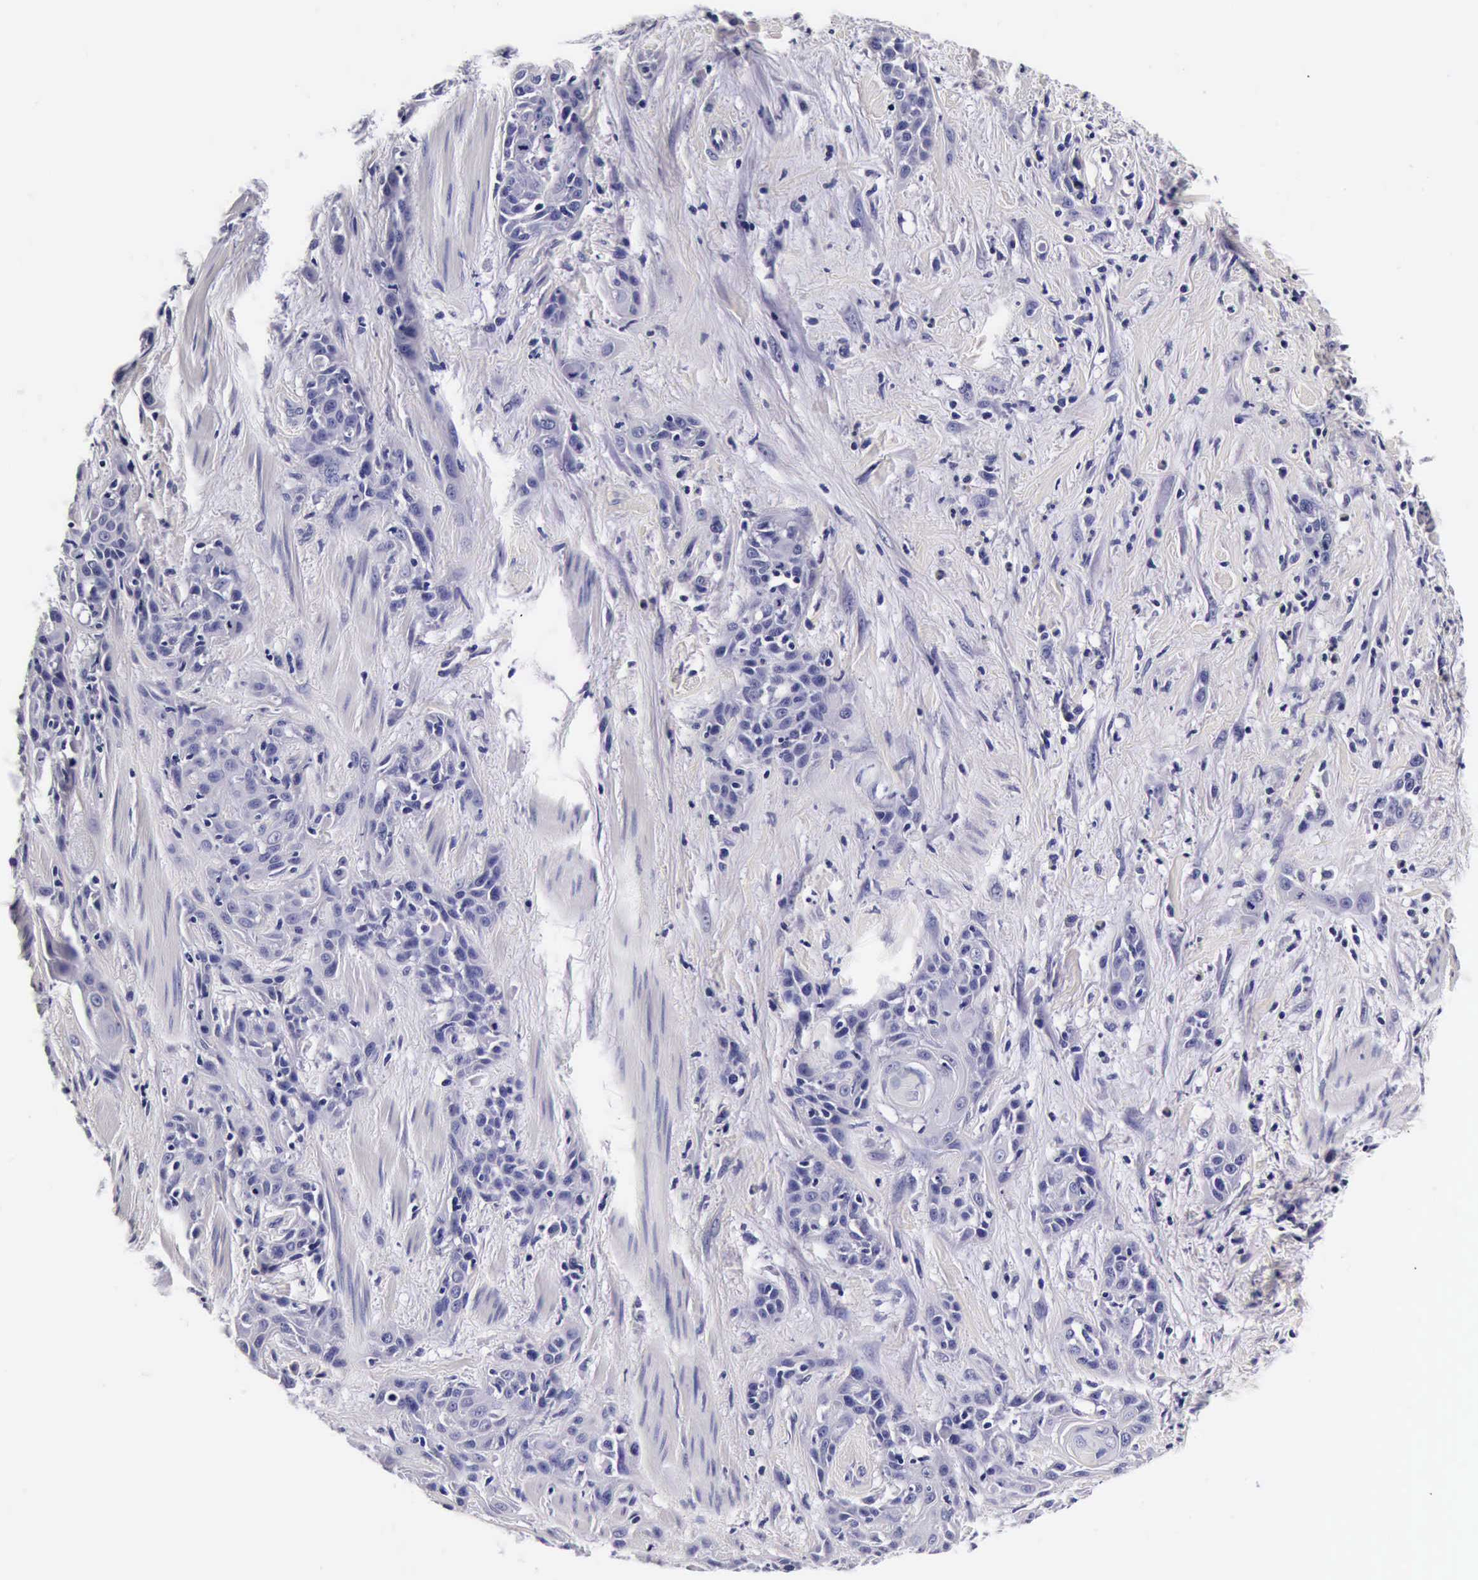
{"staining": {"intensity": "negative", "quantity": "none", "location": "none"}, "tissue": "skin cancer", "cell_type": "Tumor cells", "image_type": "cancer", "snomed": [{"axis": "morphology", "description": "Squamous cell carcinoma, NOS"}, {"axis": "topography", "description": "Skin"}, {"axis": "topography", "description": "Anal"}], "caption": "Immunohistochemistry histopathology image of human skin cancer stained for a protein (brown), which reveals no positivity in tumor cells. (DAB immunohistochemistry visualized using brightfield microscopy, high magnification).", "gene": "IAPP", "patient": {"sex": "male", "age": 64}}